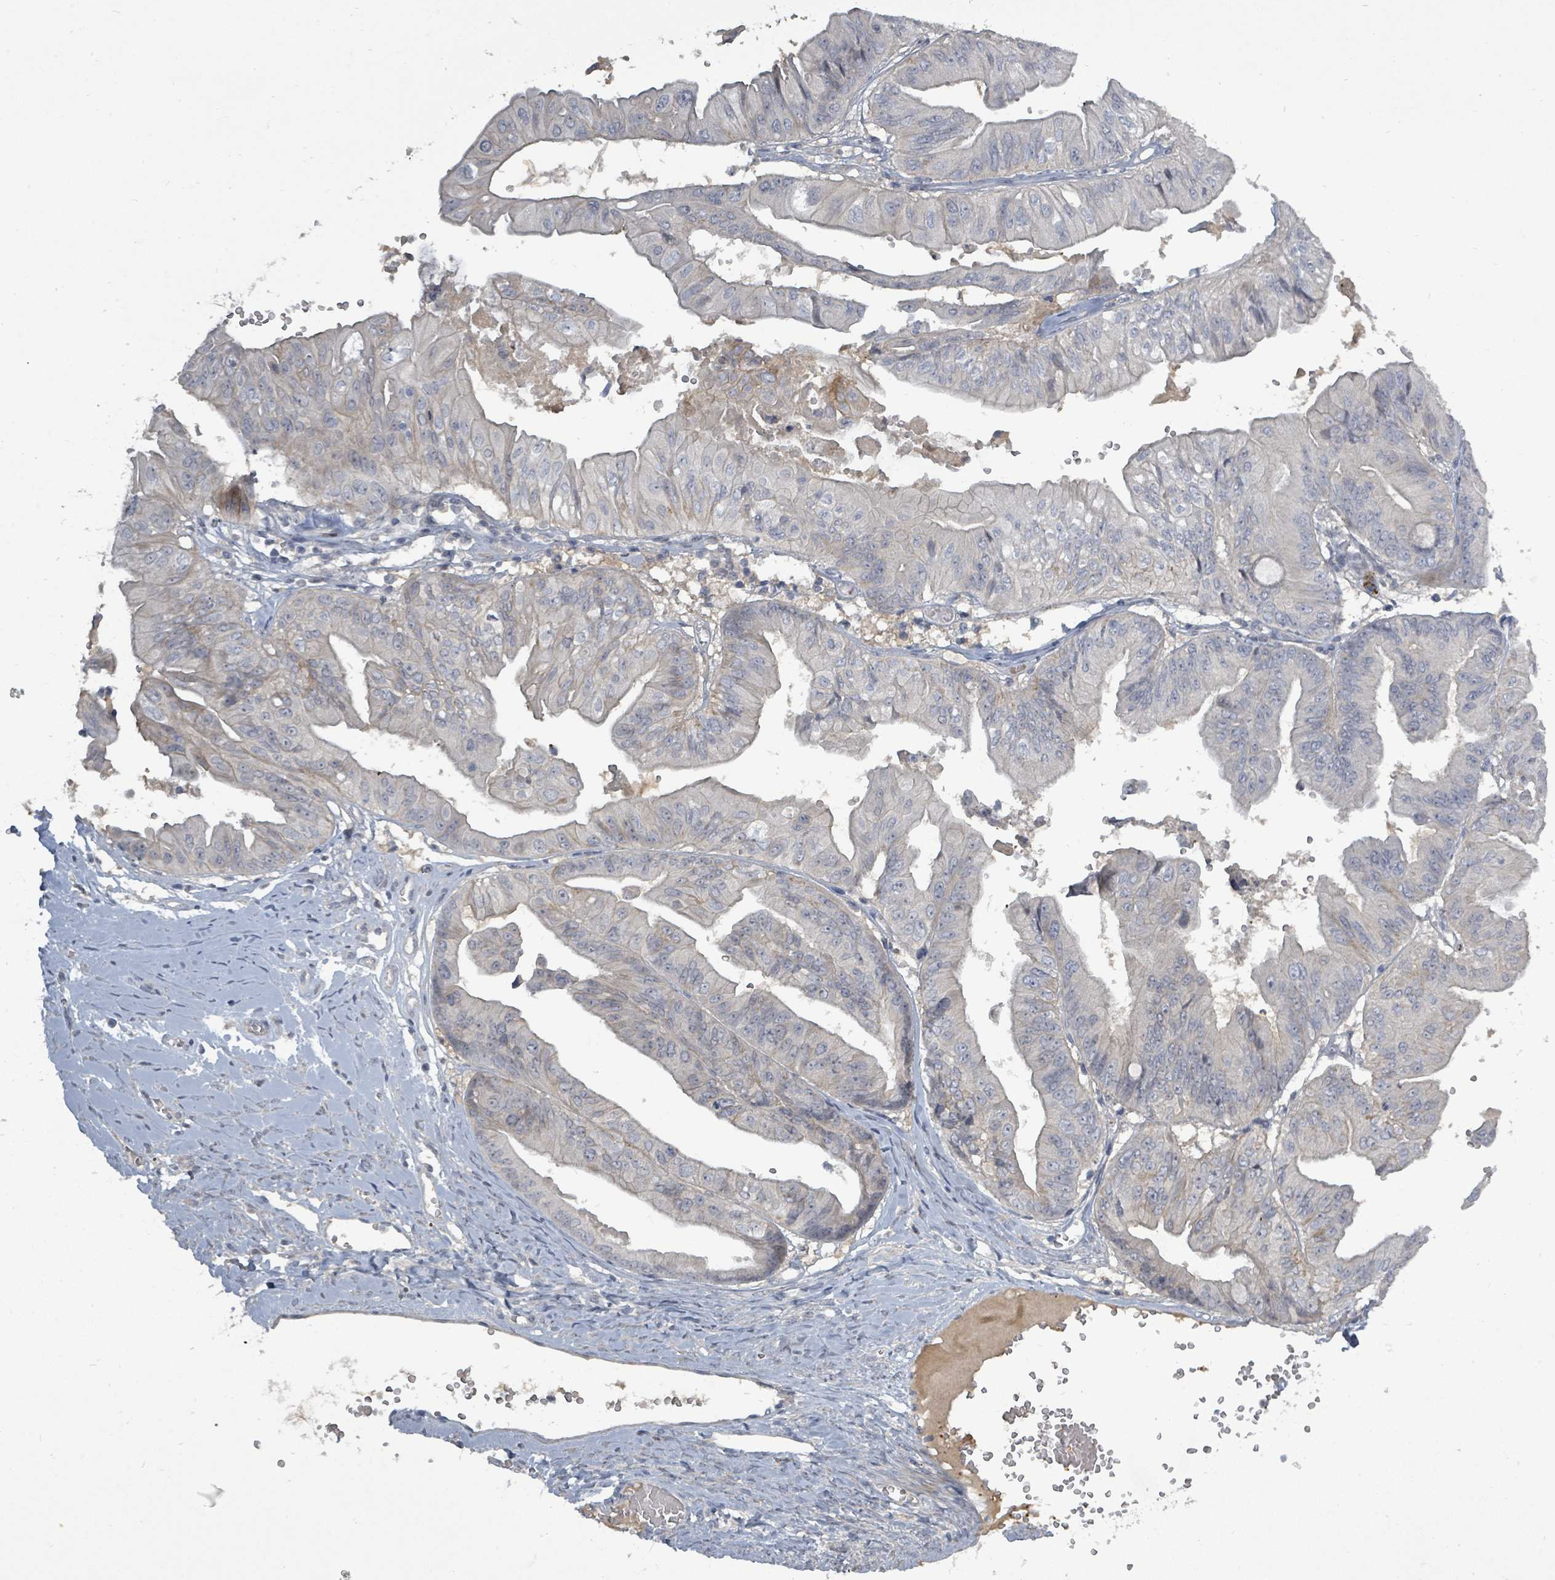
{"staining": {"intensity": "negative", "quantity": "none", "location": "none"}, "tissue": "ovarian cancer", "cell_type": "Tumor cells", "image_type": "cancer", "snomed": [{"axis": "morphology", "description": "Cystadenocarcinoma, mucinous, NOS"}, {"axis": "topography", "description": "Ovary"}], "caption": "Immunohistochemical staining of ovarian mucinous cystadenocarcinoma demonstrates no significant staining in tumor cells.", "gene": "LEFTY2", "patient": {"sex": "female", "age": 61}}